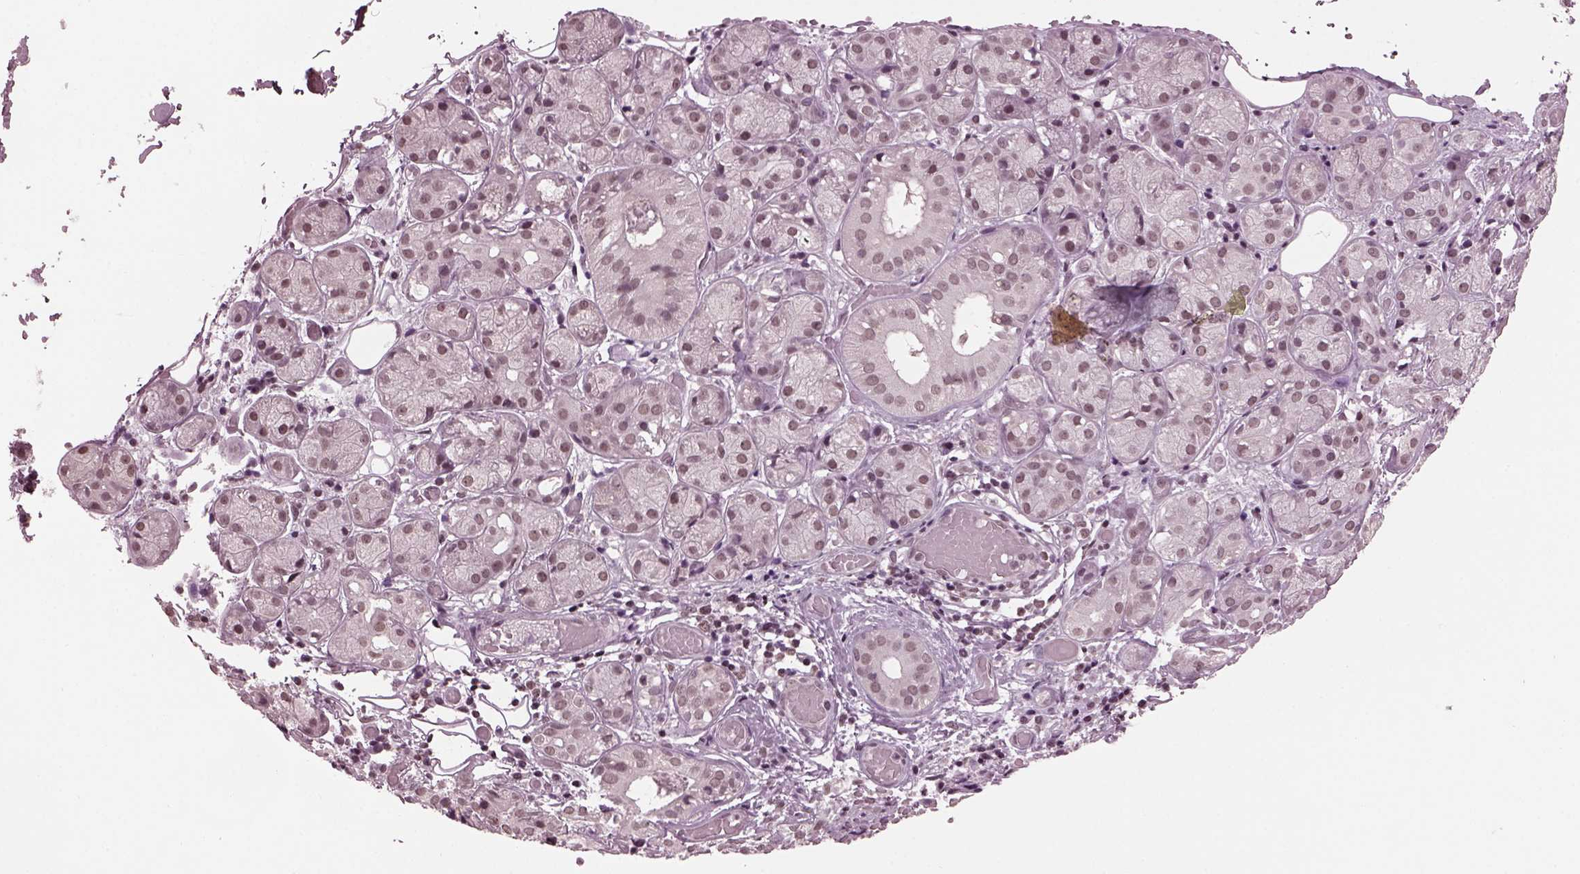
{"staining": {"intensity": "weak", "quantity": "<25%", "location": "nuclear"}, "tissue": "salivary gland", "cell_type": "Glandular cells", "image_type": "normal", "snomed": [{"axis": "morphology", "description": "Normal tissue, NOS"}, {"axis": "topography", "description": "Salivary gland"}, {"axis": "topography", "description": "Peripheral nerve tissue"}], "caption": "Glandular cells show no significant protein staining in normal salivary gland. (Brightfield microscopy of DAB (3,3'-diaminobenzidine) IHC at high magnification).", "gene": "RUVBL2", "patient": {"sex": "male", "age": 71}}